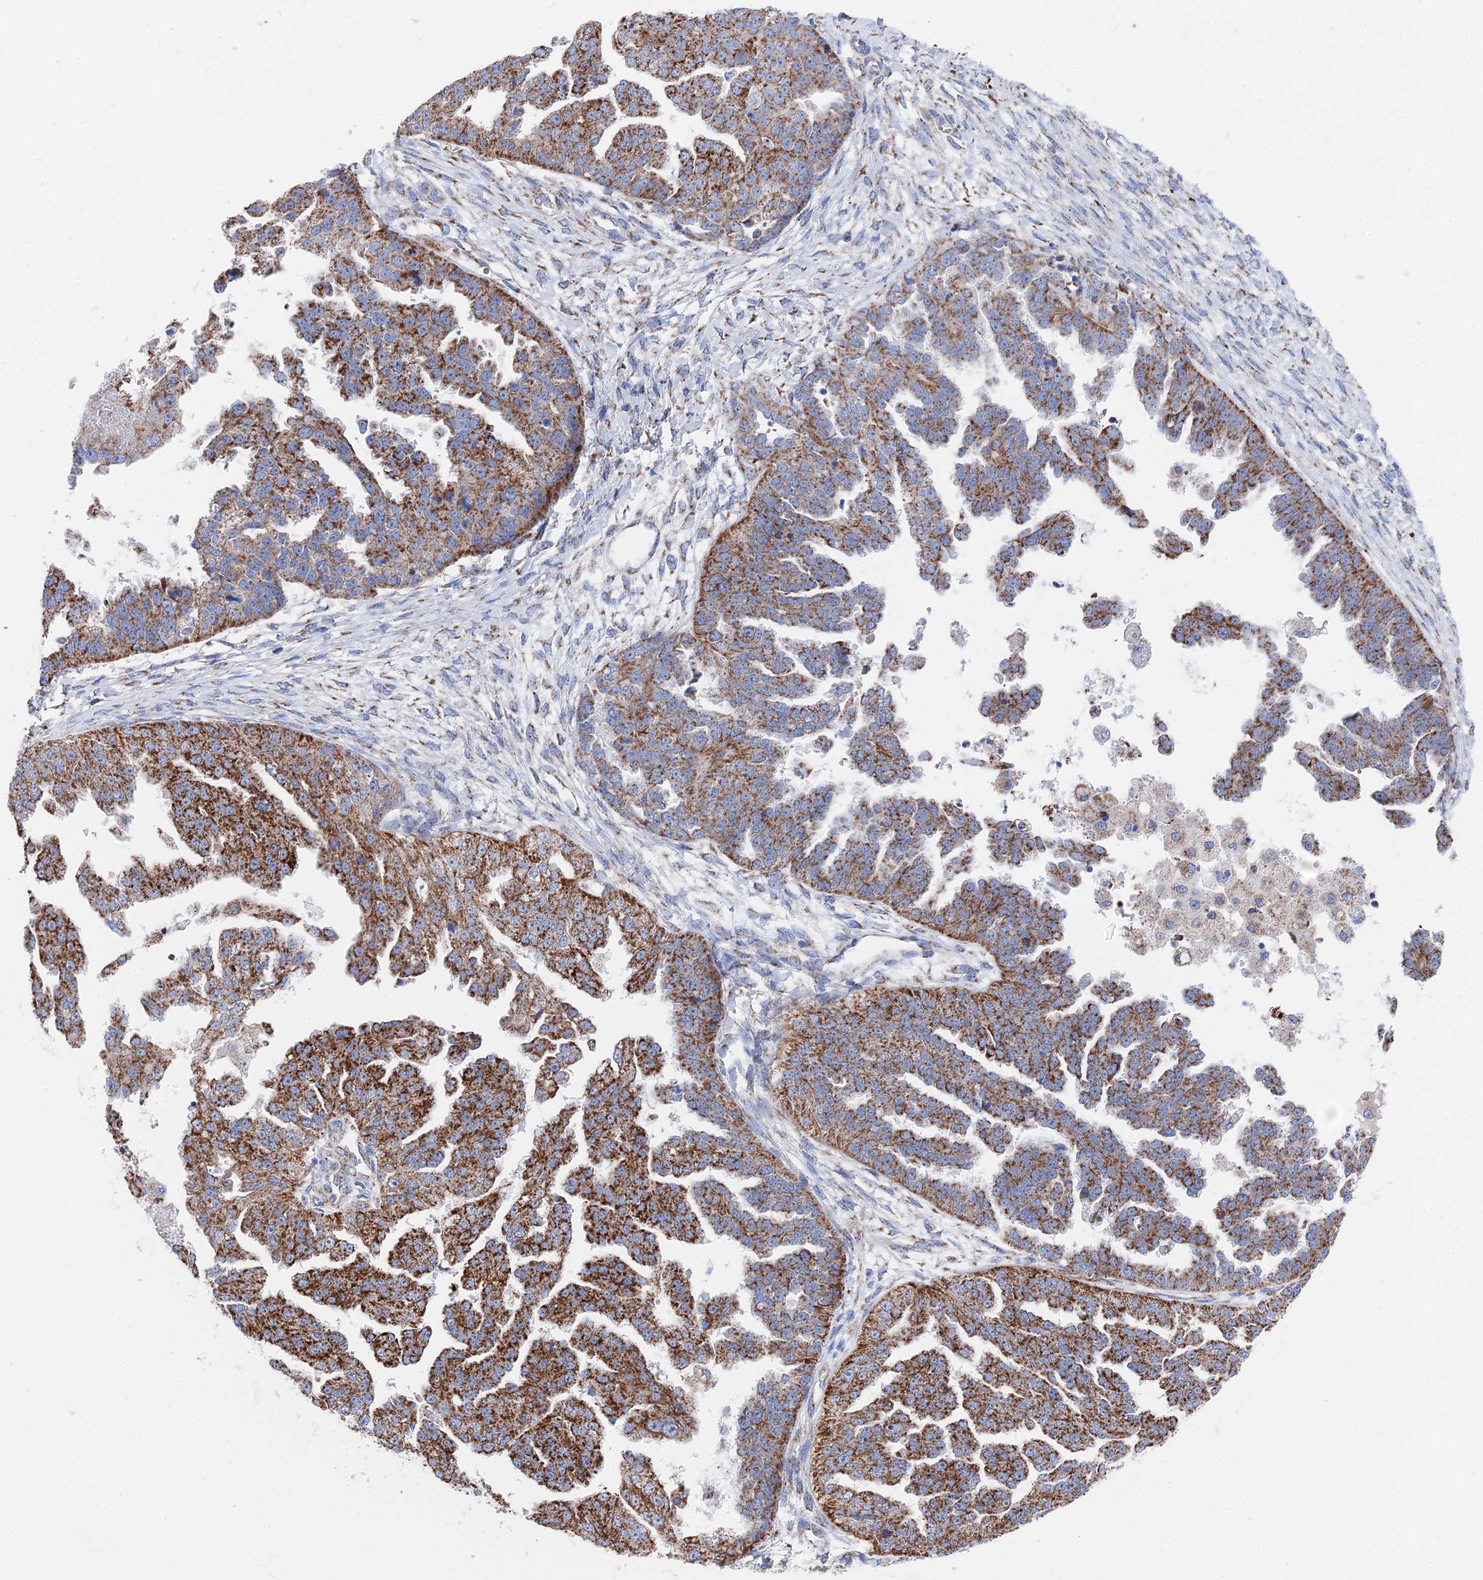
{"staining": {"intensity": "strong", "quantity": ">75%", "location": "cytoplasmic/membranous"}, "tissue": "ovarian cancer", "cell_type": "Tumor cells", "image_type": "cancer", "snomed": [{"axis": "morphology", "description": "Cystadenocarcinoma, serous, NOS"}, {"axis": "topography", "description": "Ovary"}], "caption": "DAB (3,3'-diaminobenzidine) immunohistochemical staining of ovarian serous cystadenocarcinoma exhibits strong cytoplasmic/membranous protein staining in approximately >75% of tumor cells.", "gene": "IFT80", "patient": {"sex": "female", "age": 58}}